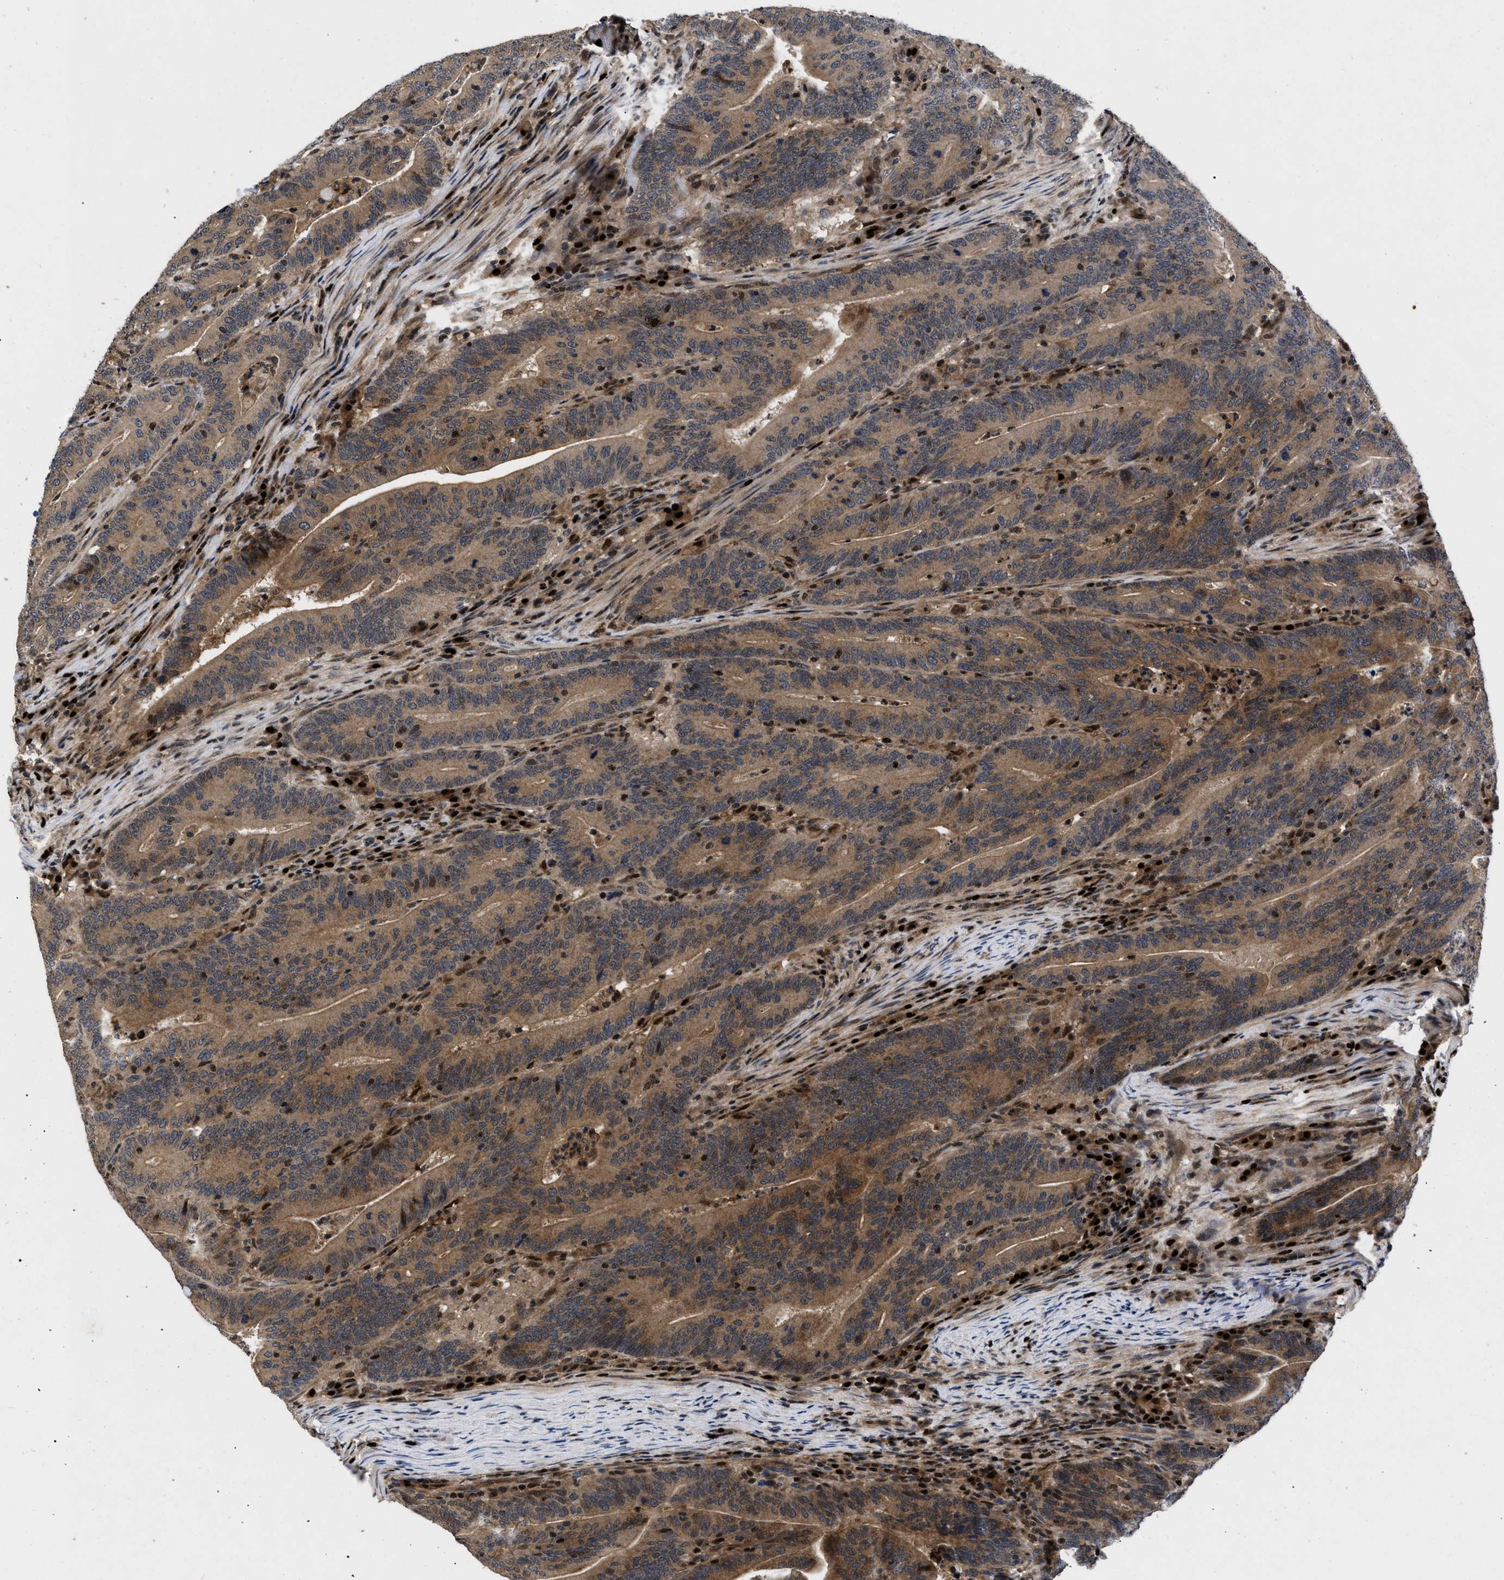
{"staining": {"intensity": "moderate", "quantity": ">75%", "location": "cytoplasmic/membranous"}, "tissue": "colorectal cancer", "cell_type": "Tumor cells", "image_type": "cancer", "snomed": [{"axis": "morphology", "description": "Adenocarcinoma, NOS"}, {"axis": "topography", "description": "Colon"}], "caption": "Tumor cells display medium levels of moderate cytoplasmic/membranous positivity in approximately >75% of cells in human colorectal cancer.", "gene": "FAM200A", "patient": {"sex": "female", "age": 66}}